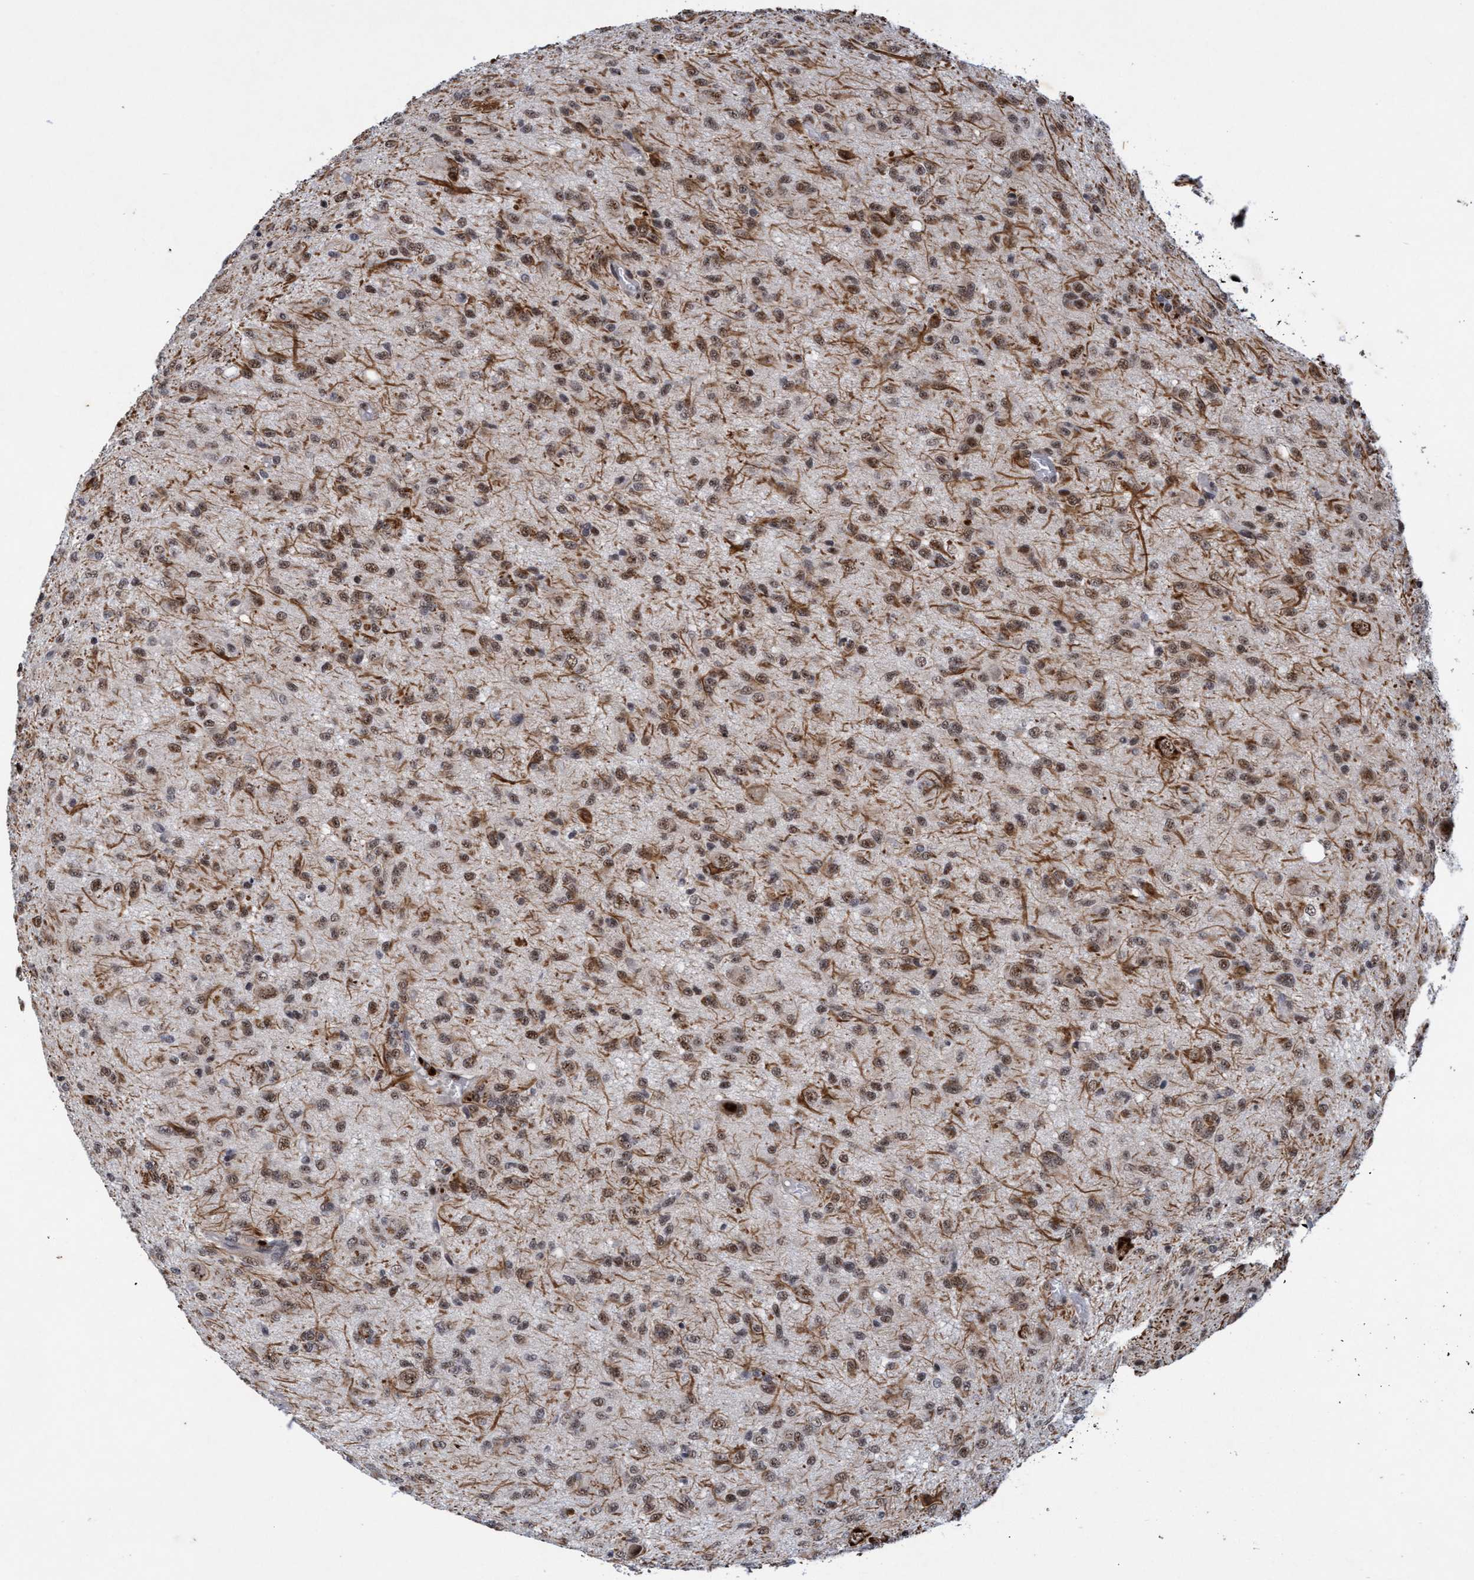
{"staining": {"intensity": "moderate", "quantity": ">75%", "location": "nuclear"}, "tissue": "glioma", "cell_type": "Tumor cells", "image_type": "cancer", "snomed": [{"axis": "morphology", "description": "Glioma, malignant, High grade"}, {"axis": "topography", "description": "Brain"}], "caption": "A brown stain labels moderate nuclear expression of a protein in high-grade glioma (malignant) tumor cells. (DAB IHC, brown staining for protein, blue staining for nuclei).", "gene": "GLT6D1", "patient": {"sex": "female", "age": 59}}